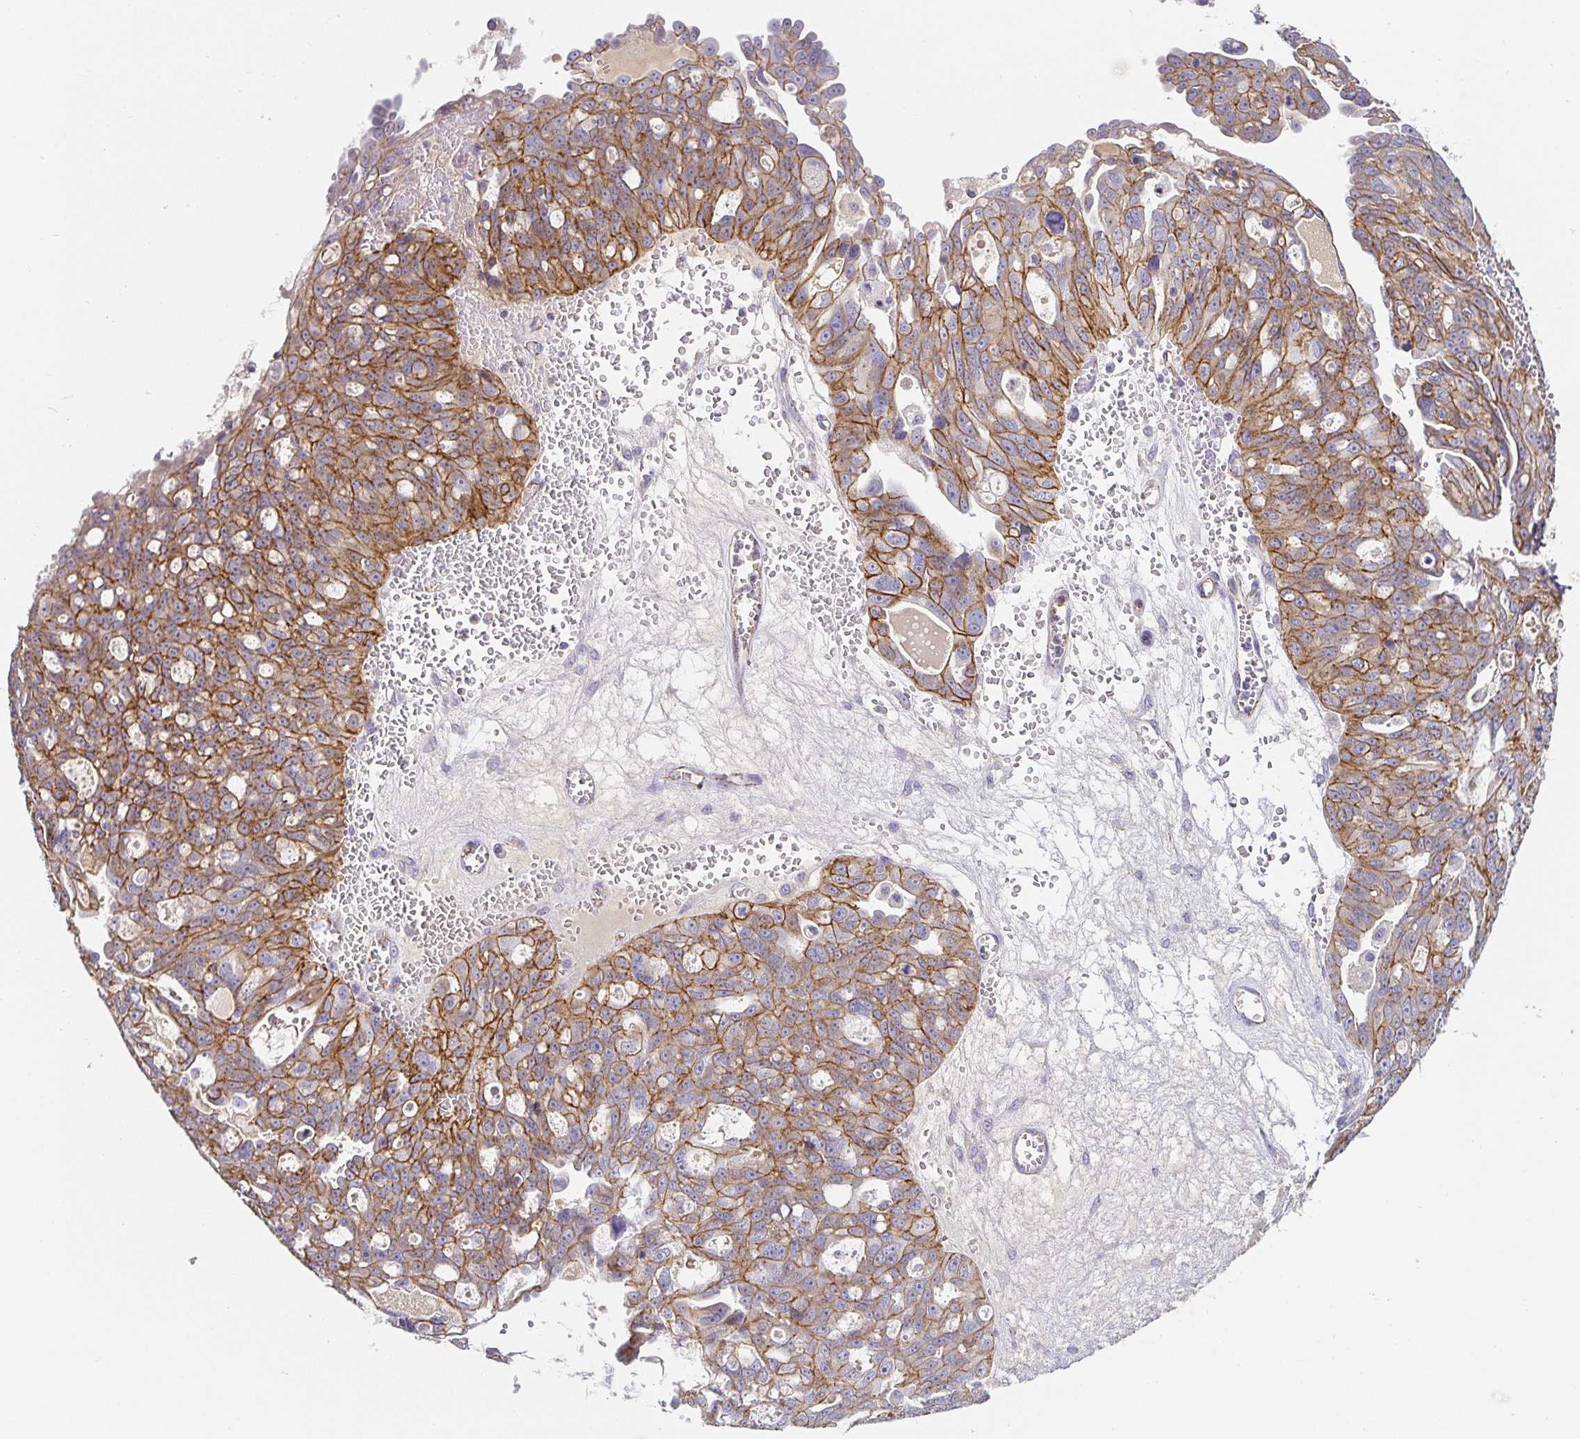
{"staining": {"intensity": "moderate", "quantity": "25%-75%", "location": "cytoplasmic/membranous"}, "tissue": "ovarian cancer", "cell_type": "Tumor cells", "image_type": "cancer", "snomed": [{"axis": "morphology", "description": "Carcinoma, endometroid"}, {"axis": "topography", "description": "Ovary"}], "caption": "Tumor cells reveal medium levels of moderate cytoplasmic/membranous positivity in about 25%-75% of cells in ovarian cancer.", "gene": "PIWIL3", "patient": {"sex": "female", "age": 70}}